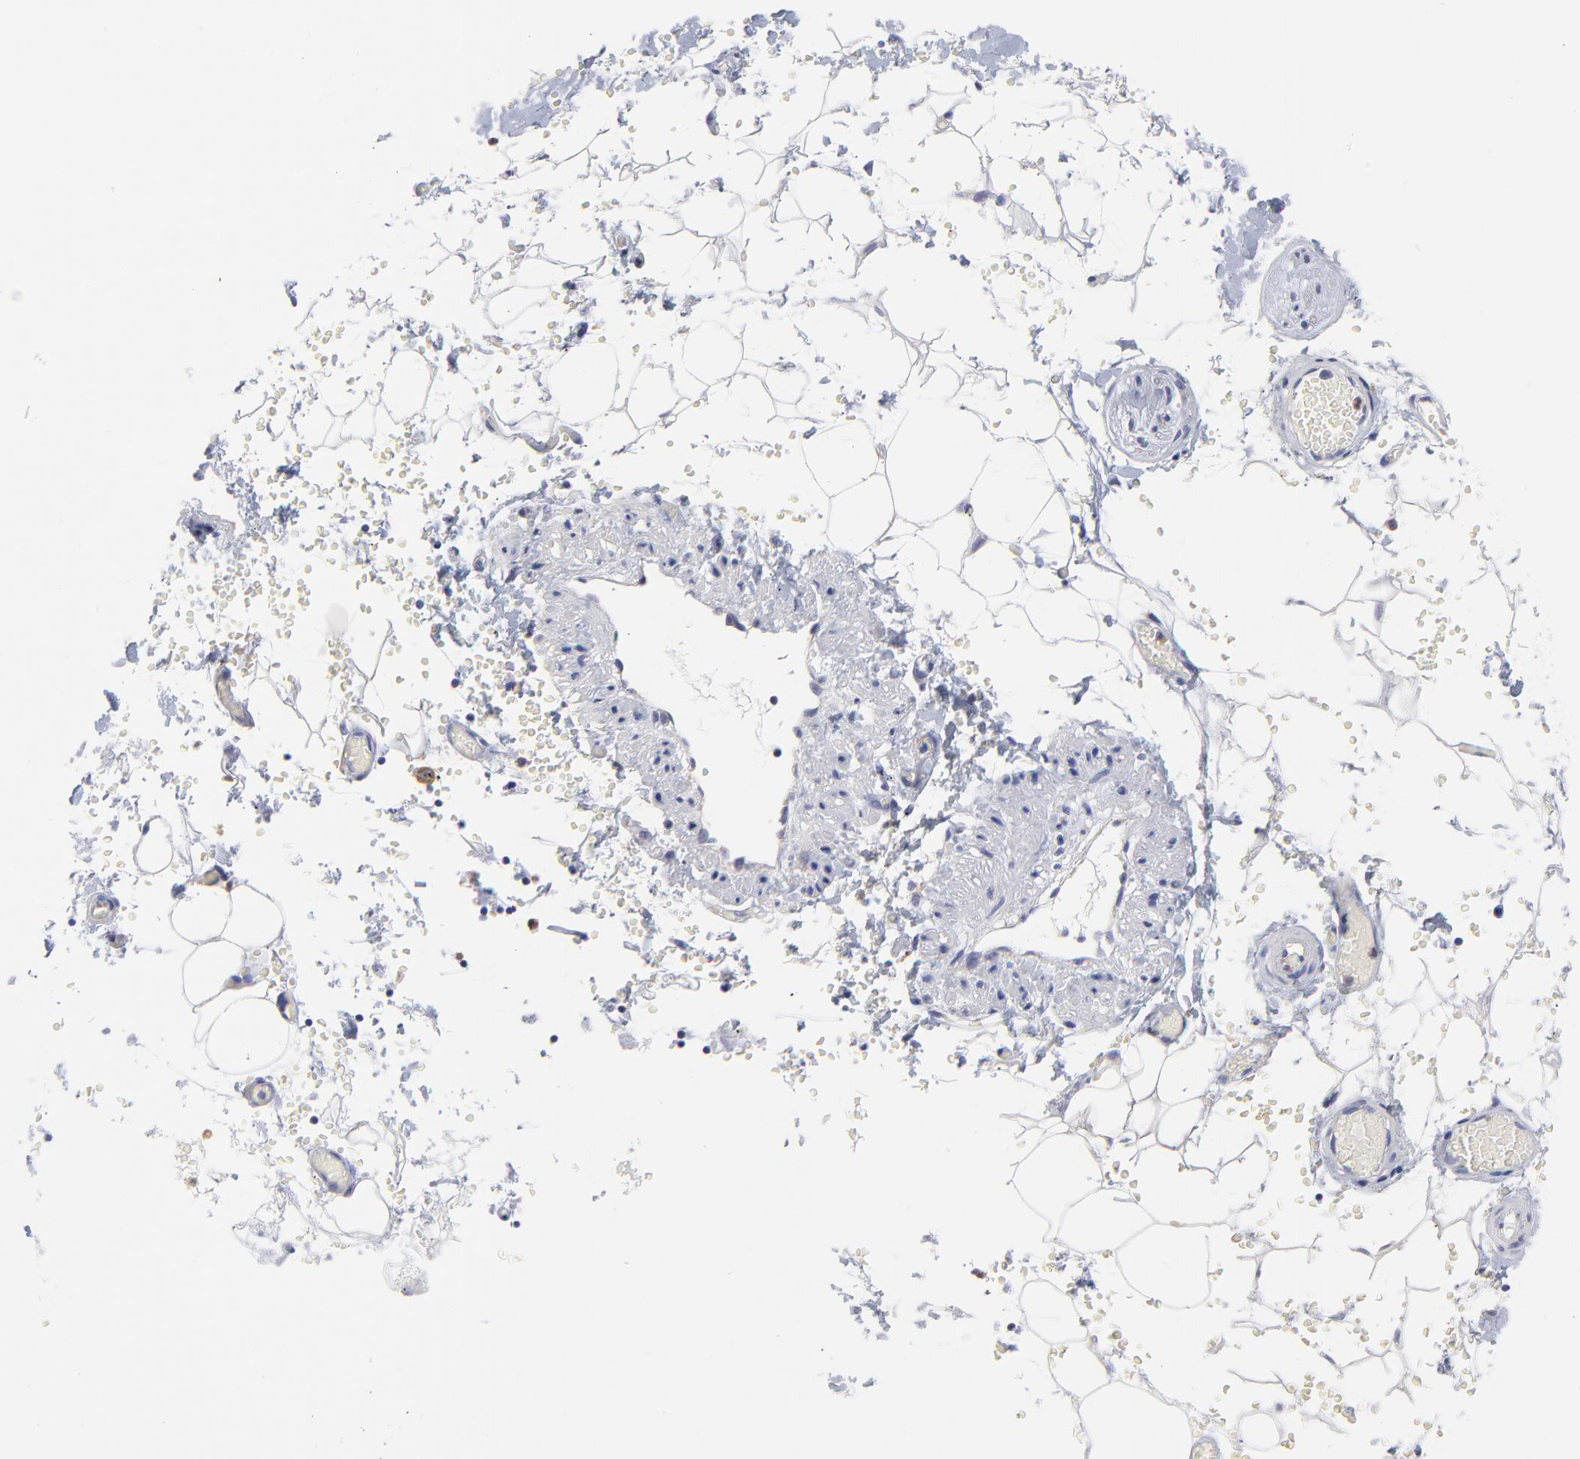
{"staining": {"intensity": "negative", "quantity": "none", "location": "none"}, "tissue": "adipose tissue", "cell_type": "Adipocytes", "image_type": "normal", "snomed": [{"axis": "morphology", "description": "Normal tissue, NOS"}, {"axis": "topography", "description": "Bronchus"}, {"axis": "topography", "description": "Lung"}], "caption": "The immunohistochemistry micrograph has no significant staining in adipocytes of adipose tissue.", "gene": "MOSPD2", "patient": {"sex": "female", "age": 56}}